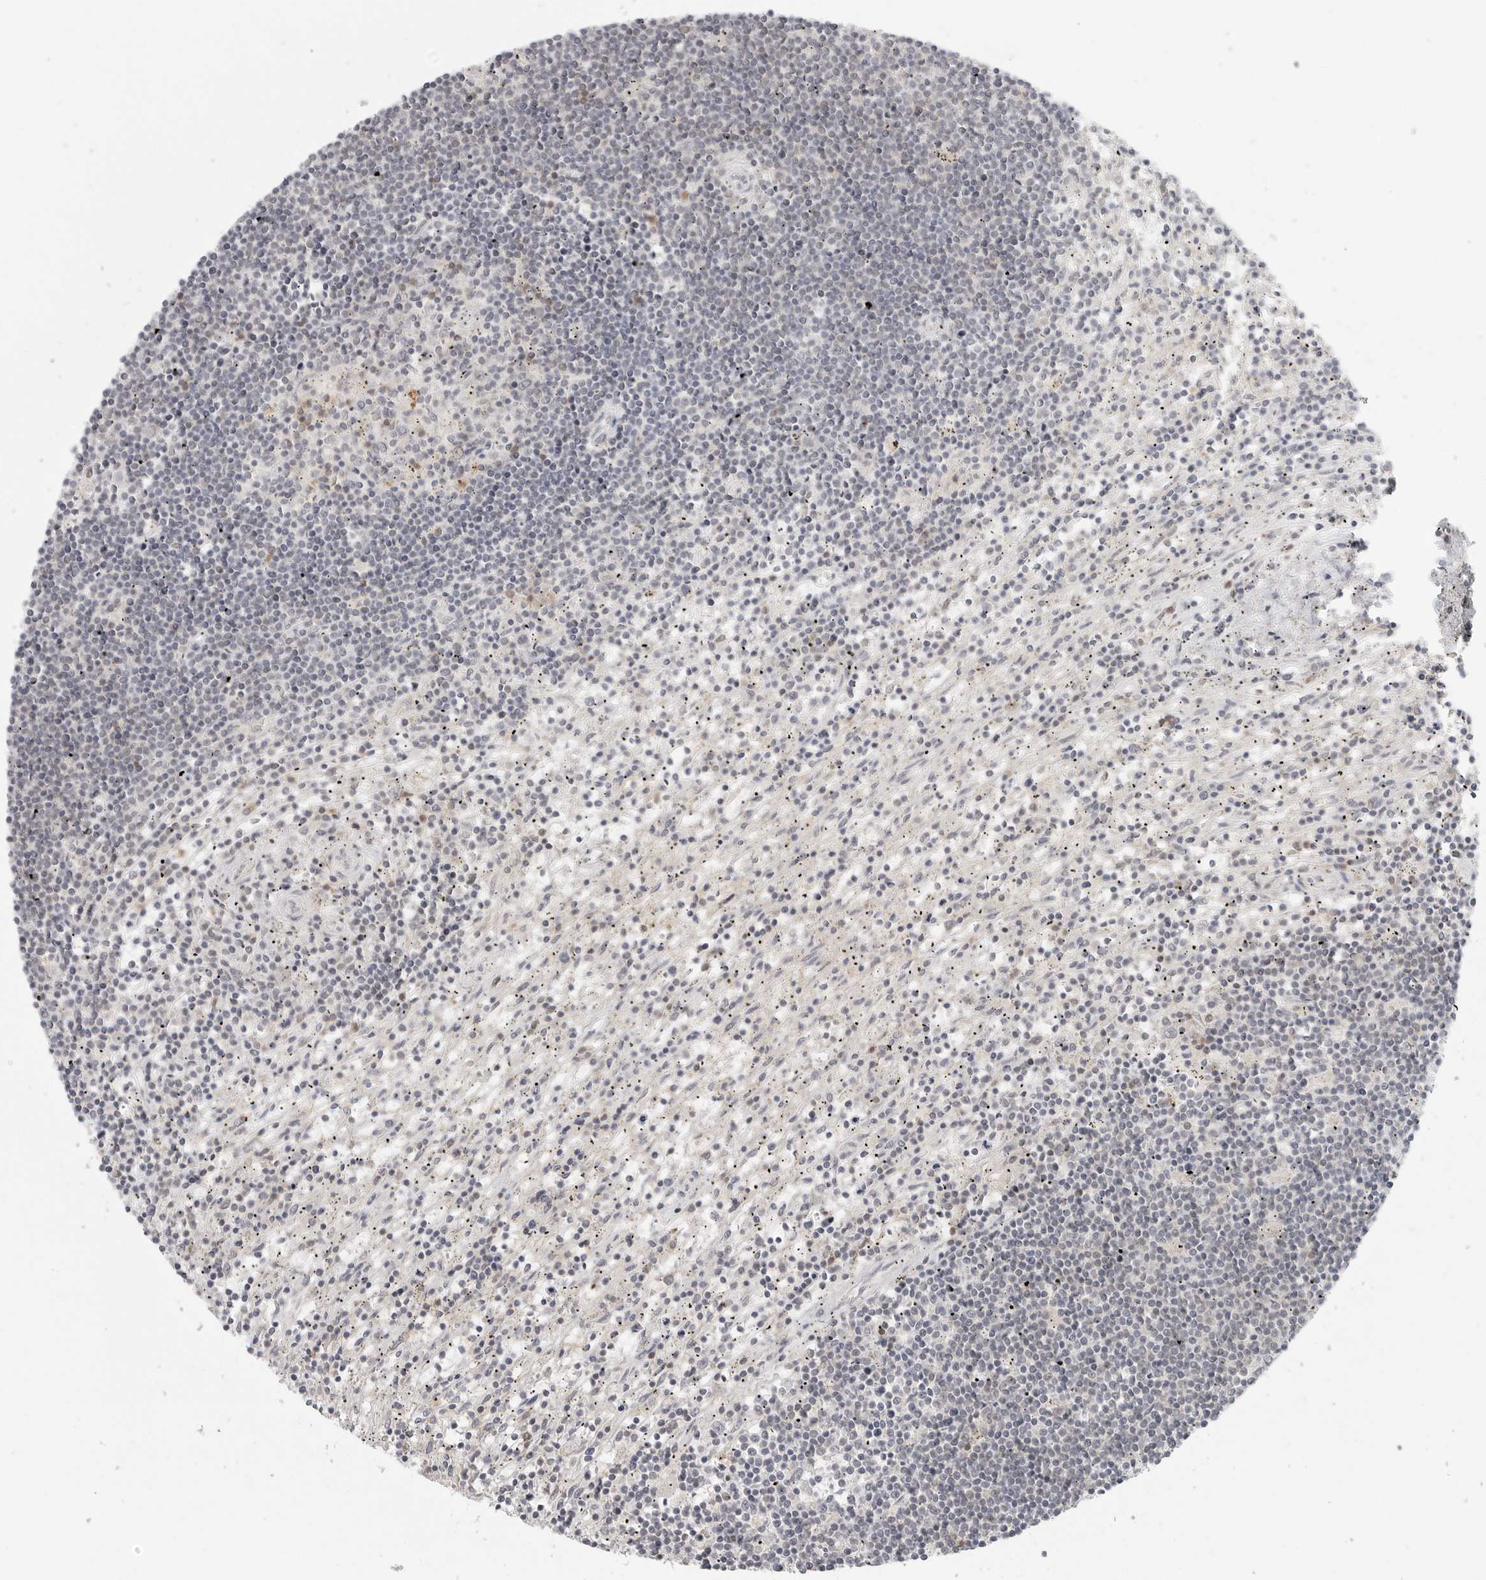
{"staining": {"intensity": "negative", "quantity": "none", "location": "none"}, "tissue": "lymphoma", "cell_type": "Tumor cells", "image_type": "cancer", "snomed": [{"axis": "morphology", "description": "Malignant lymphoma, non-Hodgkin's type, Low grade"}, {"axis": "topography", "description": "Spleen"}], "caption": "Immunohistochemical staining of low-grade malignant lymphoma, non-Hodgkin's type exhibits no significant staining in tumor cells.", "gene": "SH3KBP1", "patient": {"sex": "male", "age": 76}}